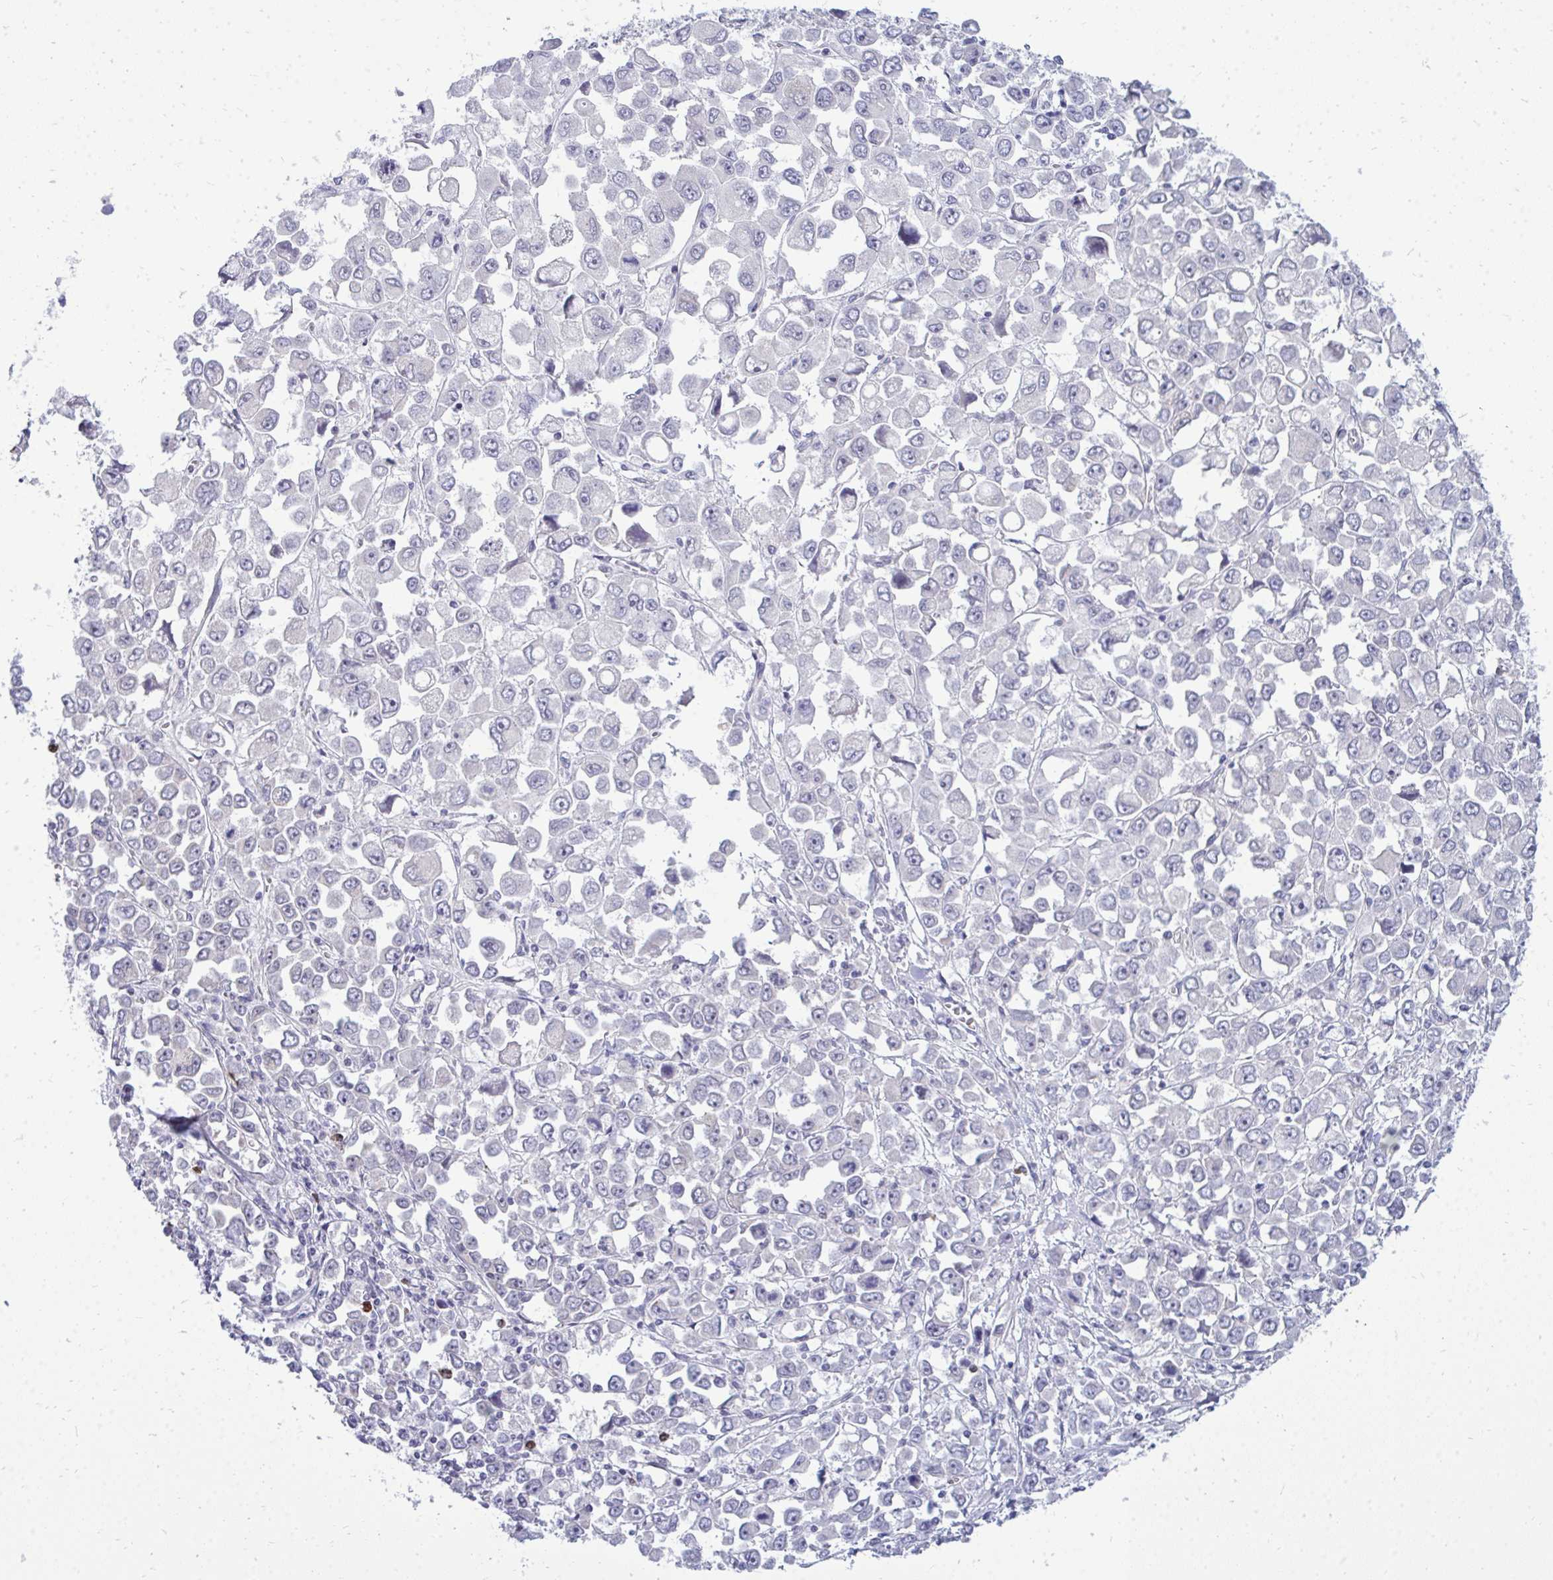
{"staining": {"intensity": "negative", "quantity": "none", "location": "none"}, "tissue": "stomach cancer", "cell_type": "Tumor cells", "image_type": "cancer", "snomed": [{"axis": "morphology", "description": "Adenocarcinoma, NOS"}, {"axis": "topography", "description": "Stomach, upper"}], "caption": "Photomicrograph shows no significant protein expression in tumor cells of adenocarcinoma (stomach).", "gene": "ACSL5", "patient": {"sex": "male", "age": 70}}